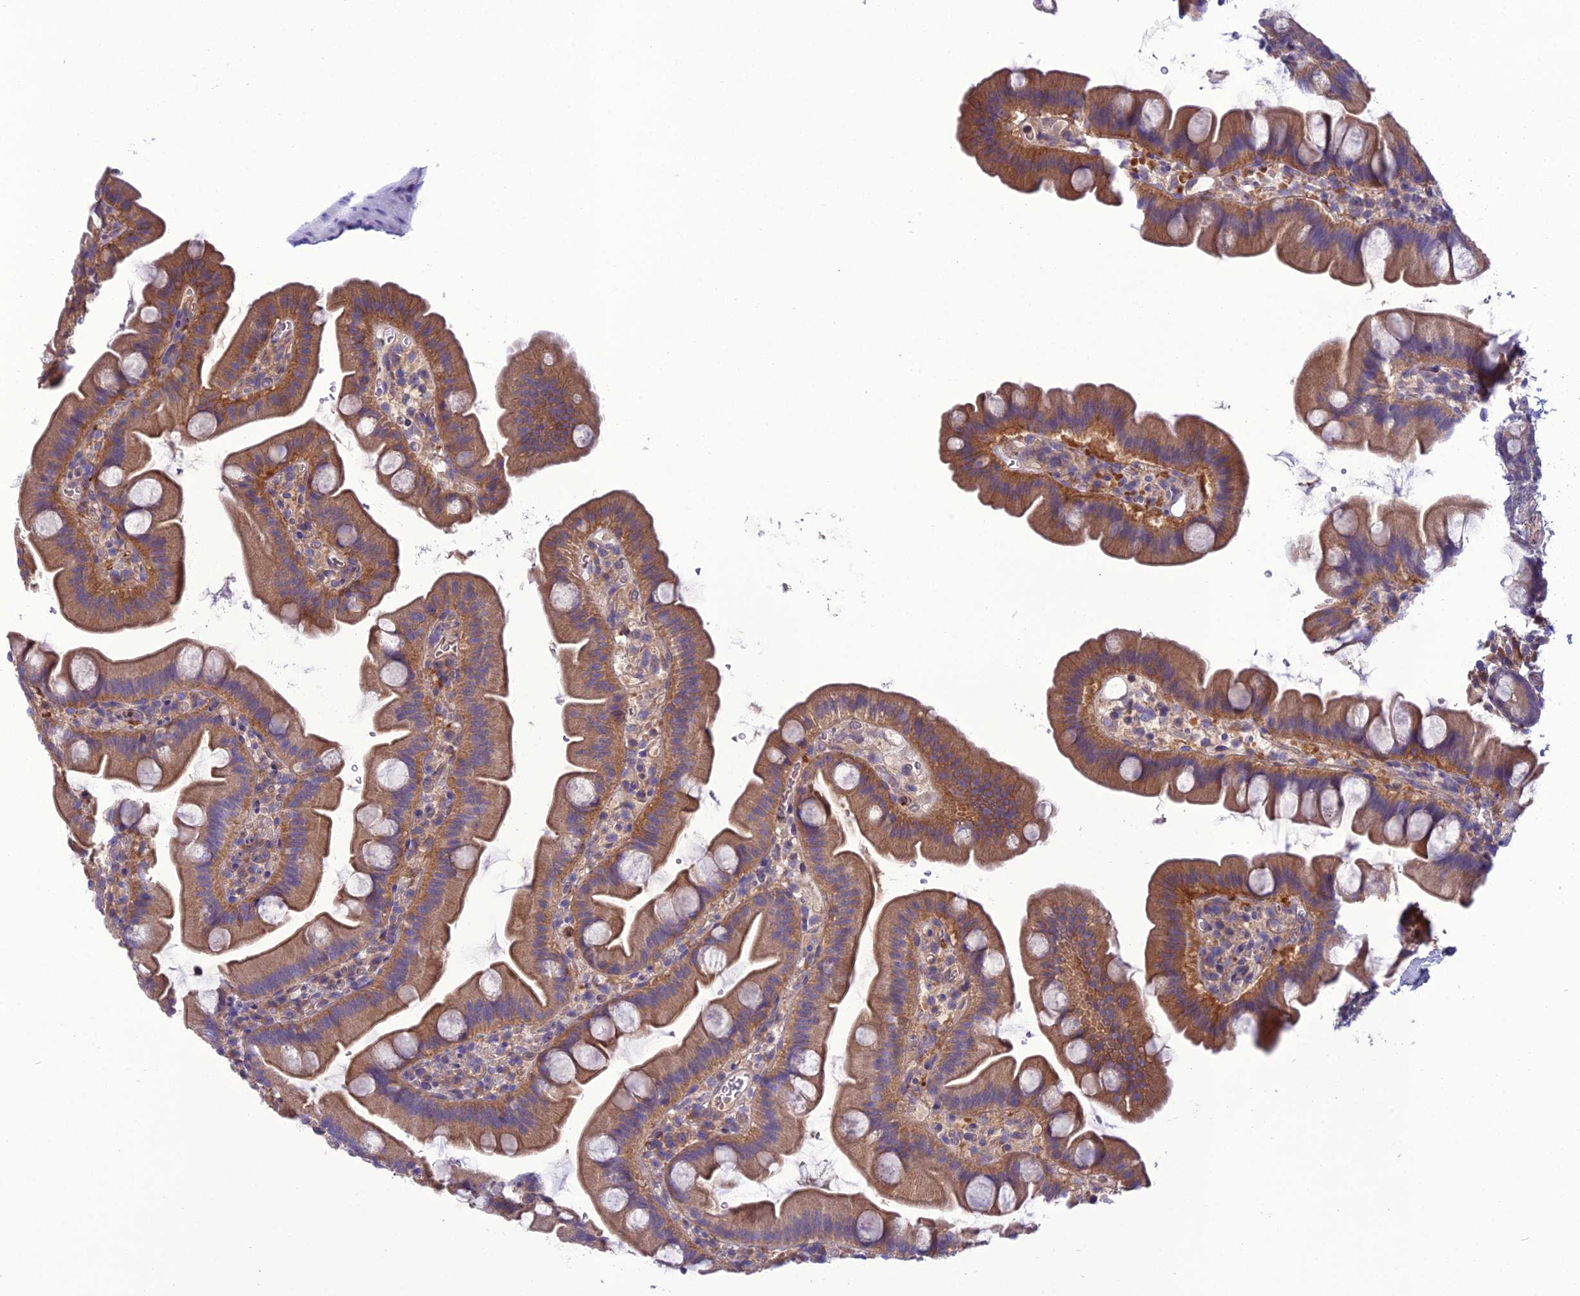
{"staining": {"intensity": "moderate", "quantity": ">75%", "location": "cytoplasmic/membranous"}, "tissue": "small intestine", "cell_type": "Glandular cells", "image_type": "normal", "snomed": [{"axis": "morphology", "description": "Normal tissue, NOS"}, {"axis": "topography", "description": "Small intestine"}], "caption": "Unremarkable small intestine displays moderate cytoplasmic/membranous staining in approximately >75% of glandular cells, visualized by immunohistochemistry. (DAB (3,3'-diaminobenzidine) IHC with brightfield microscopy, high magnification).", "gene": "GDF6", "patient": {"sex": "female", "age": 68}}